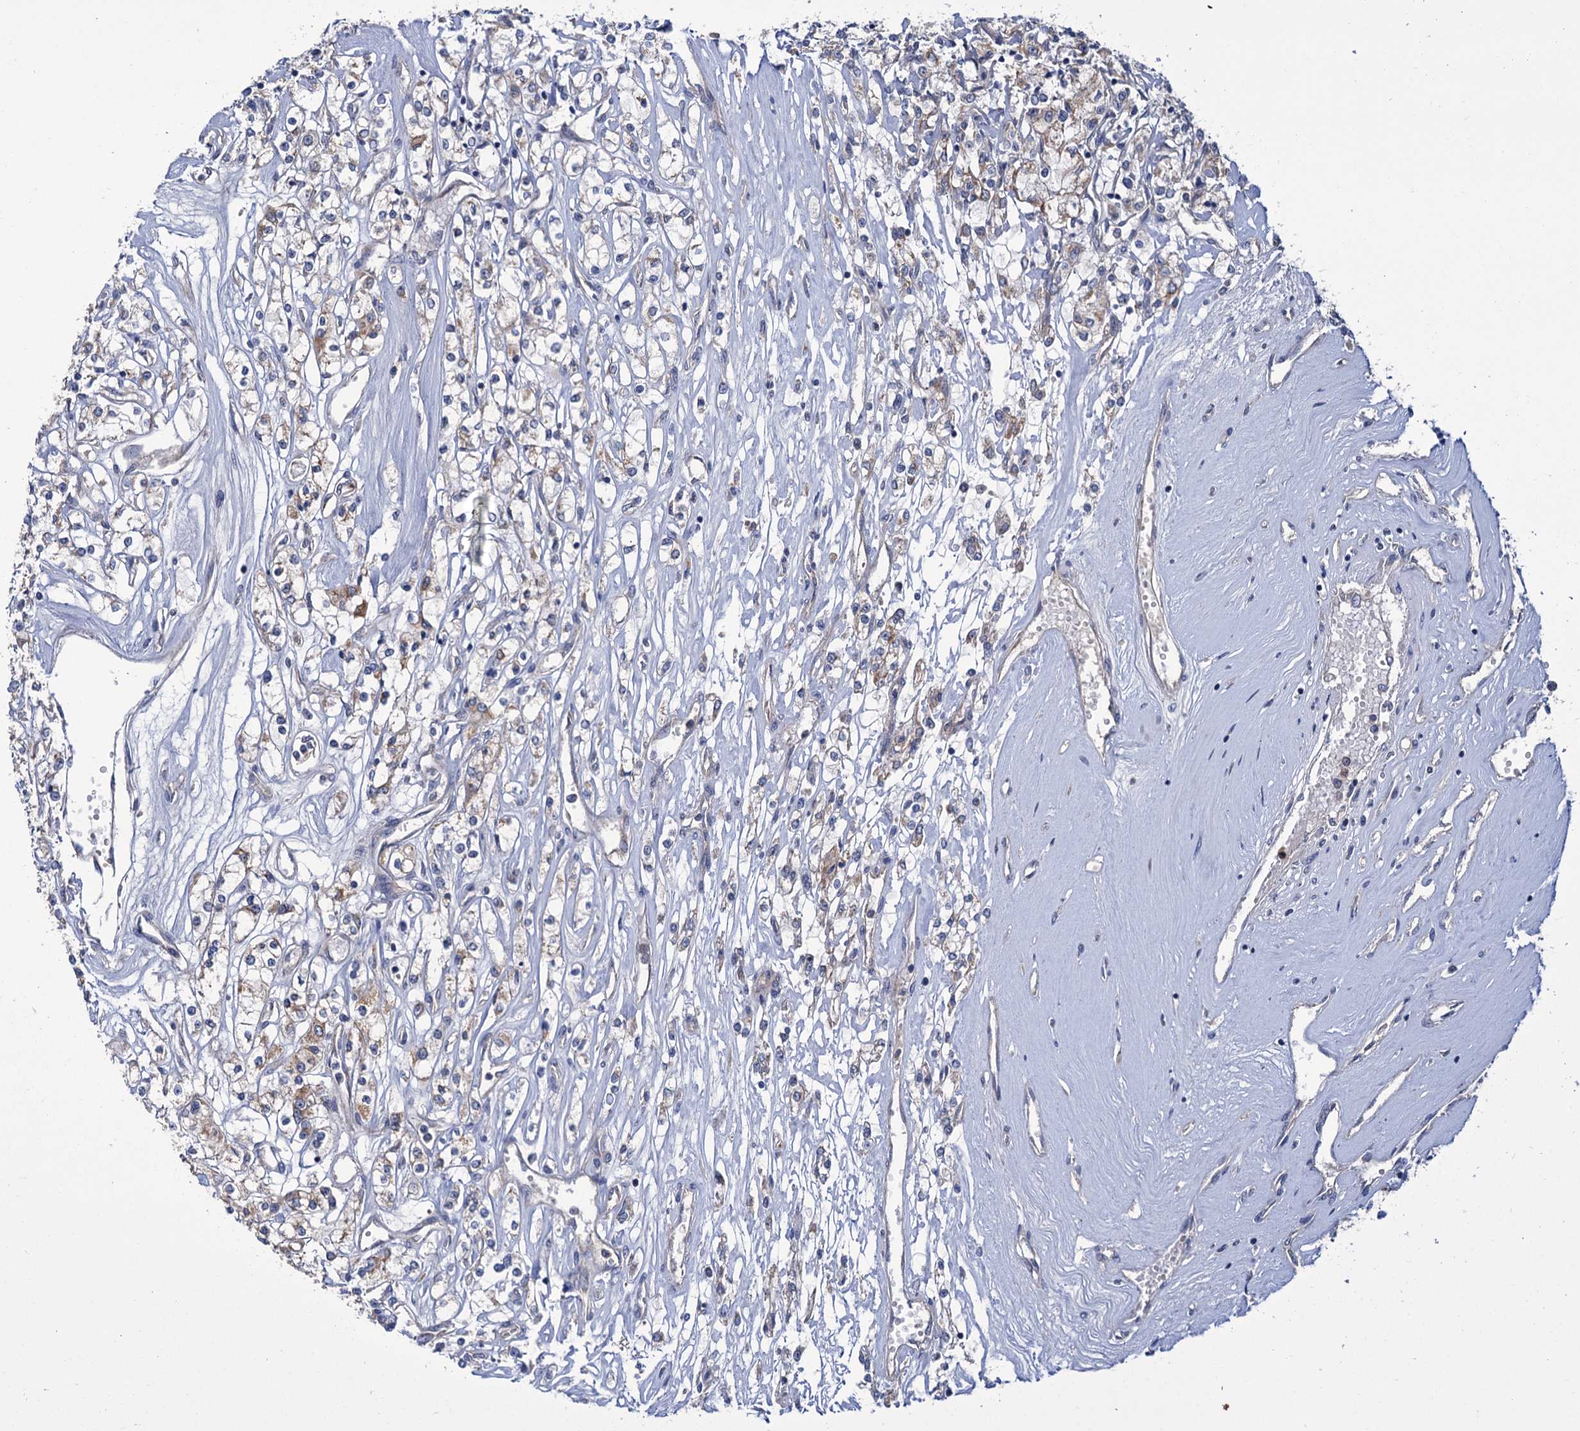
{"staining": {"intensity": "weak", "quantity": "25%-75%", "location": "cytoplasmic/membranous"}, "tissue": "renal cancer", "cell_type": "Tumor cells", "image_type": "cancer", "snomed": [{"axis": "morphology", "description": "Adenocarcinoma, NOS"}, {"axis": "topography", "description": "Kidney"}], "caption": "Immunohistochemistry (IHC) photomicrograph of neoplastic tissue: renal adenocarcinoma stained using immunohistochemistry demonstrates low levels of weak protein expression localized specifically in the cytoplasmic/membranous of tumor cells, appearing as a cytoplasmic/membranous brown color.", "gene": "DYNC2H1", "patient": {"sex": "female", "age": 59}}